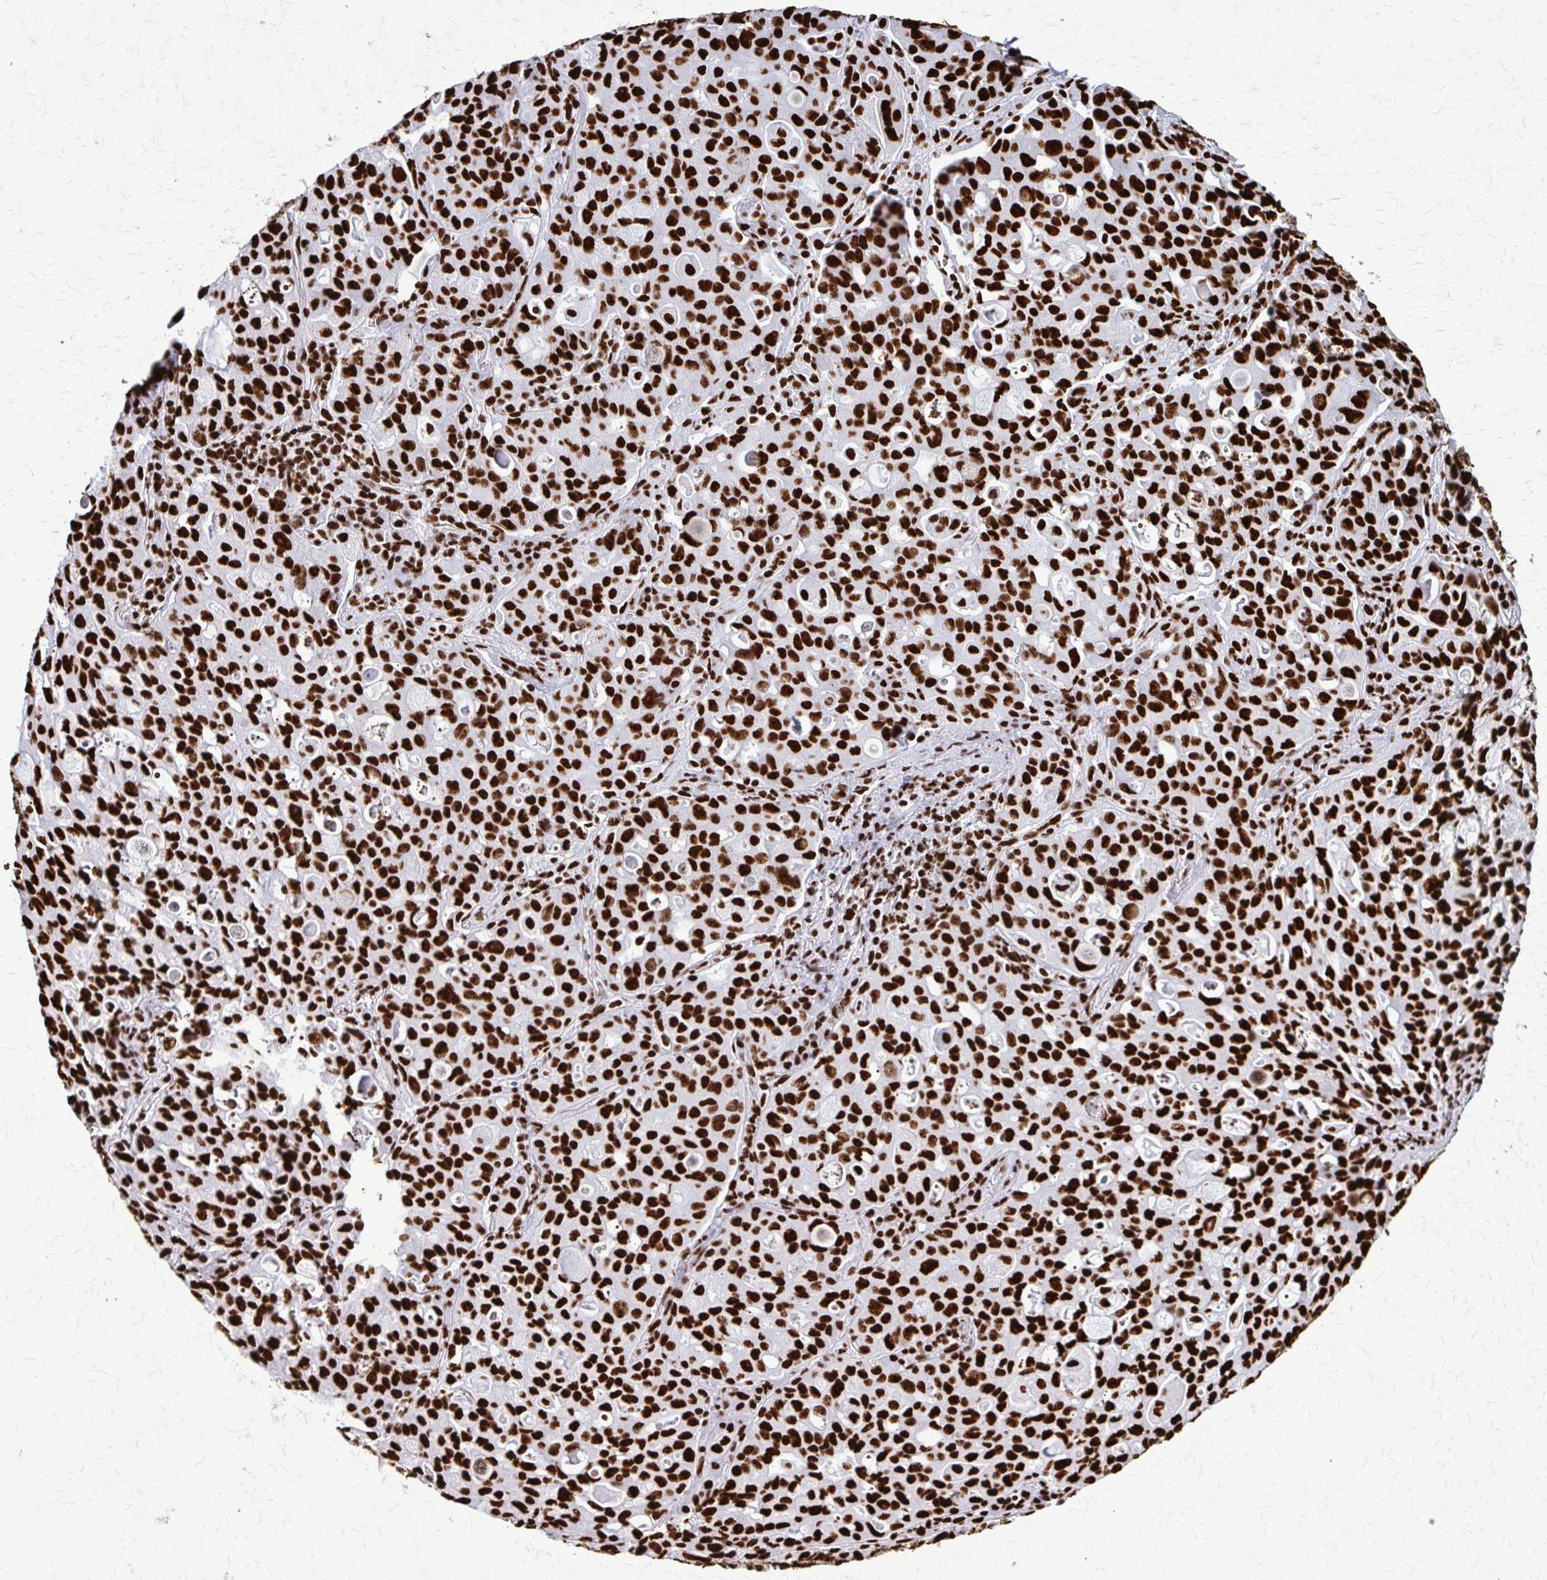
{"staining": {"intensity": "strong", "quantity": ">75%", "location": "nuclear"}, "tissue": "lung cancer", "cell_type": "Tumor cells", "image_type": "cancer", "snomed": [{"axis": "morphology", "description": "Adenocarcinoma, NOS"}, {"axis": "topography", "description": "Lung"}], "caption": "Immunohistochemistry micrograph of neoplastic tissue: lung adenocarcinoma stained using immunohistochemistry displays high levels of strong protein expression localized specifically in the nuclear of tumor cells, appearing as a nuclear brown color.", "gene": "SFPQ", "patient": {"sex": "female", "age": 44}}